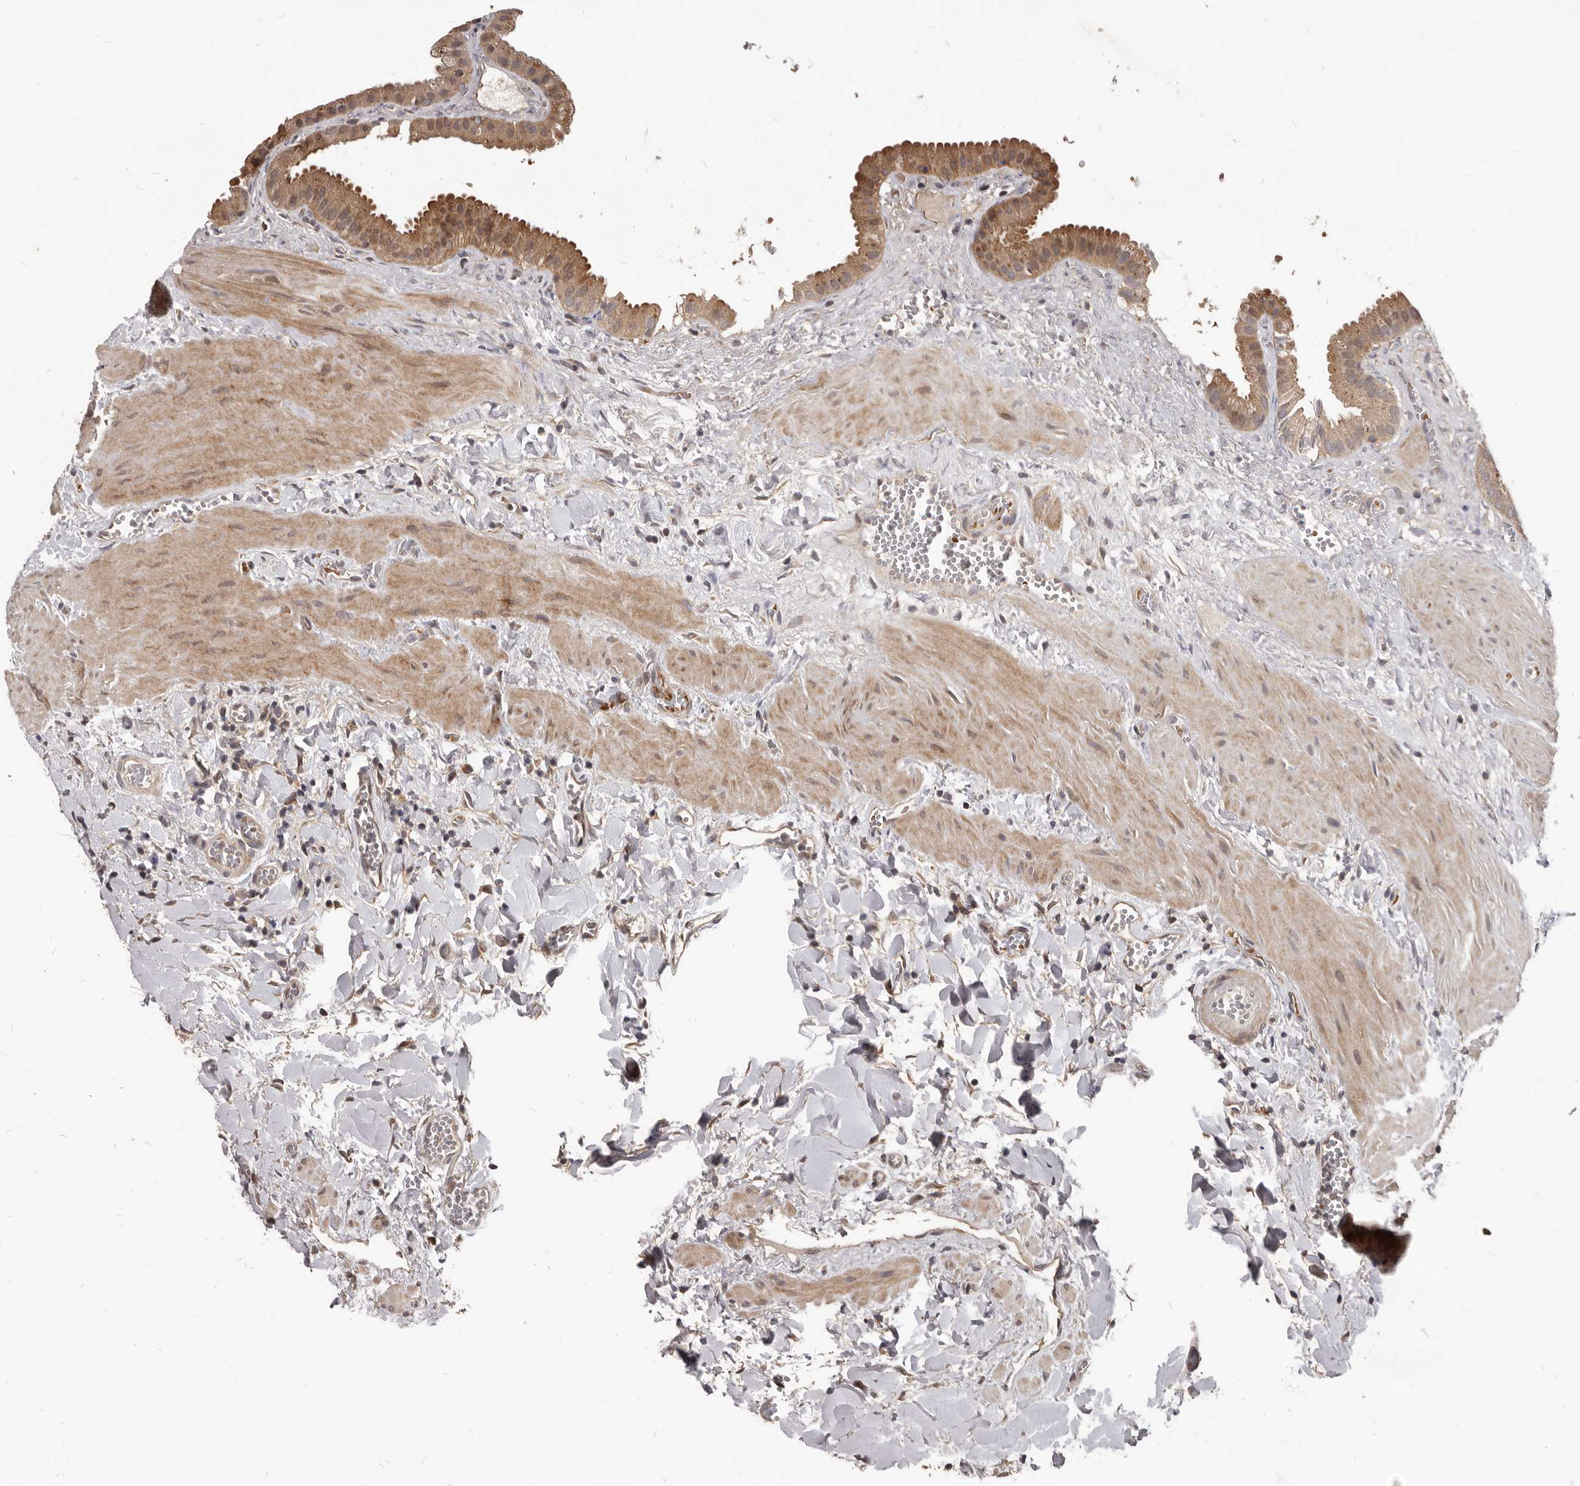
{"staining": {"intensity": "moderate", "quantity": ">75%", "location": "cytoplasmic/membranous"}, "tissue": "gallbladder", "cell_type": "Glandular cells", "image_type": "normal", "snomed": [{"axis": "morphology", "description": "Normal tissue, NOS"}, {"axis": "topography", "description": "Gallbladder"}], "caption": "Gallbladder was stained to show a protein in brown. There is medium levels of moderate cytoplasmic/membranous positivity in about >75% of glandular cells. (brown staining indicates protein expression, while blue staining denotes nuclei).", "gene": "GABPB2", "patient": {"sex": "male", "age": 55}}